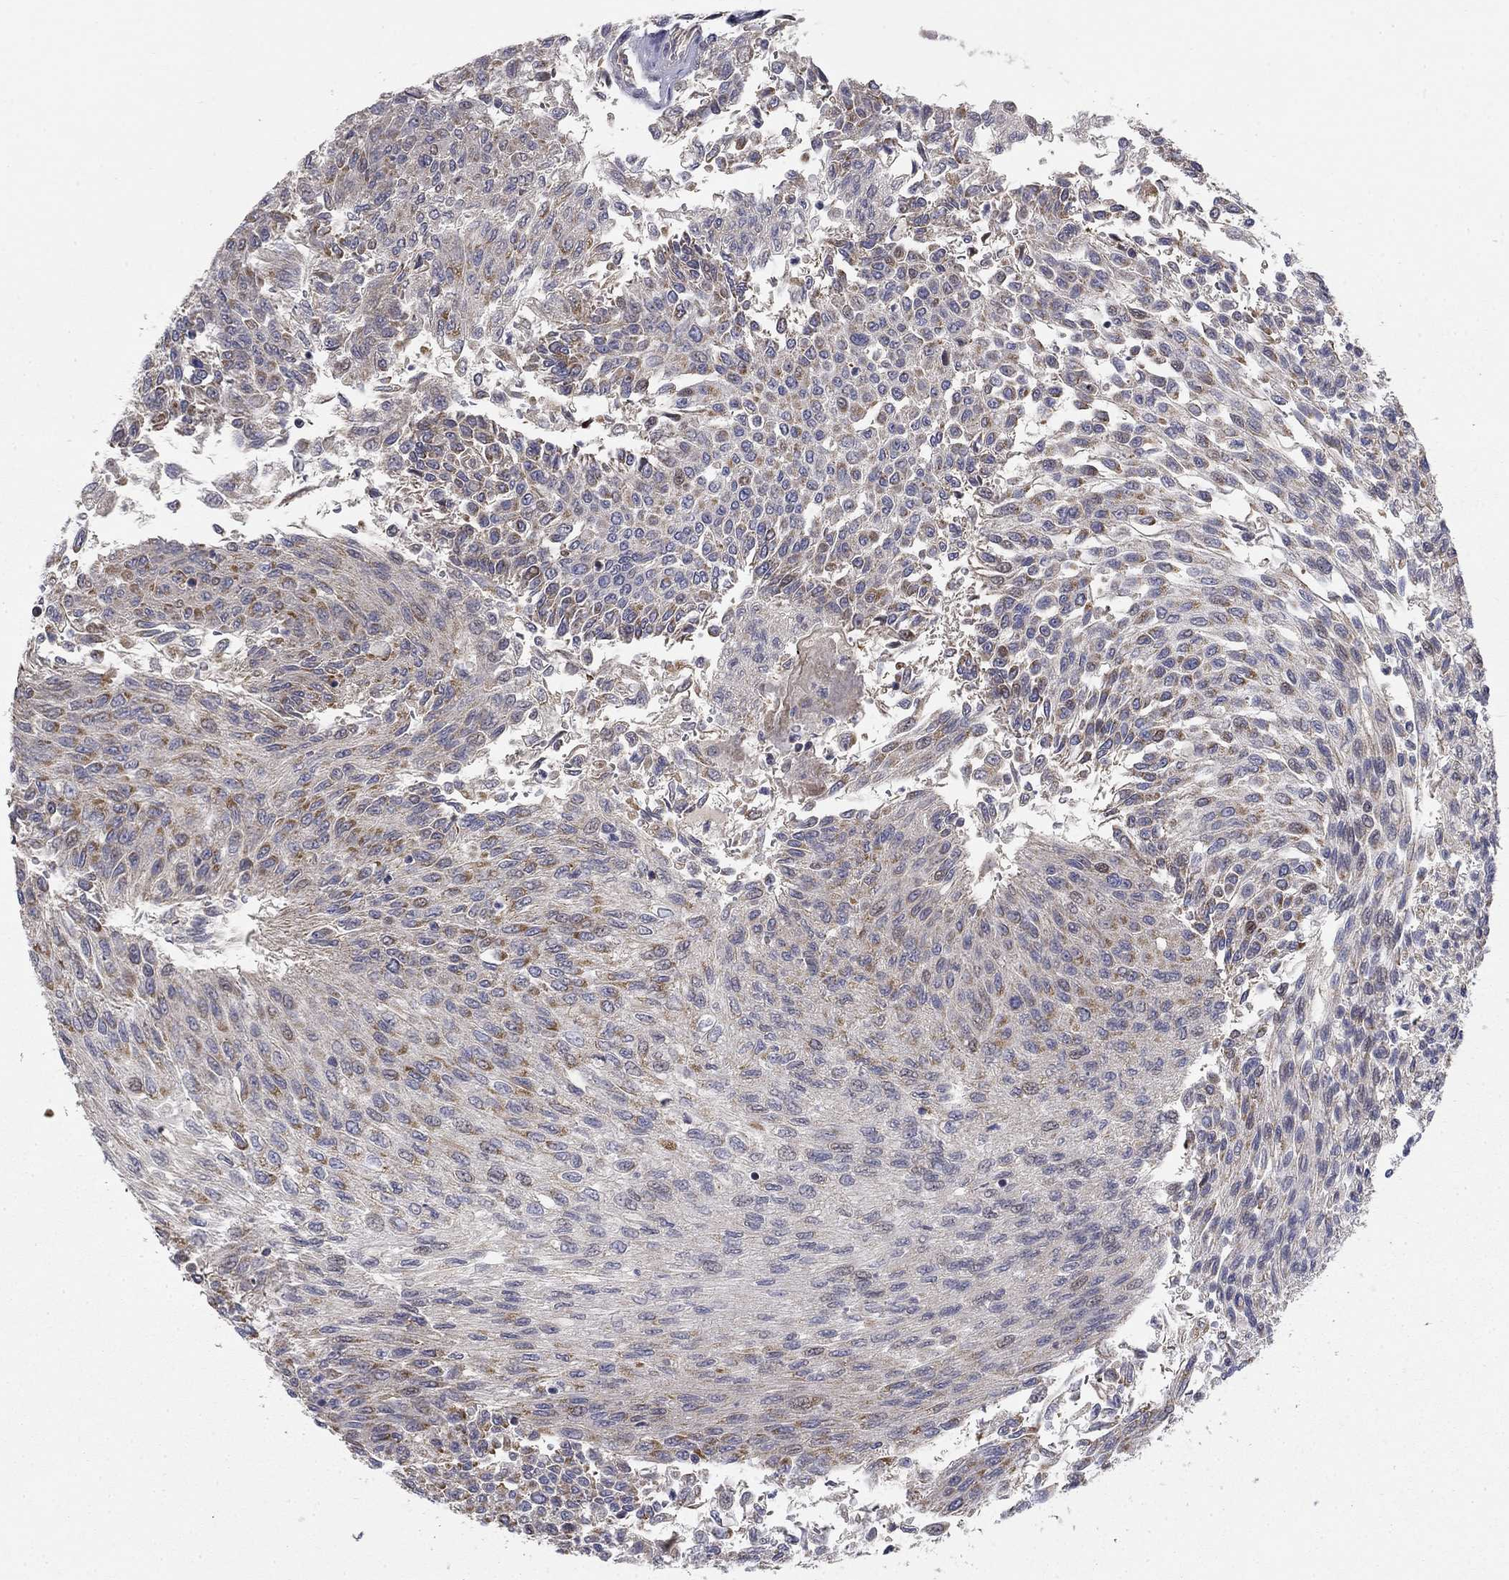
{"staining": {"intensity": "moderate", "quantity": "<25%", "location": "cytoplasmic/membranous"}, "tissue": "urothelial cancer", "cell_type": "Tumor cells", "image_type": "cancer", "snomed": [{"axis": "morphology", "description": "Urothelial carcinoma, Low grade"}, {"axis": "topography", "description": "Urinary bladder"}], "caption": "Low-grade urothelial carcinoma was stained to show a protein in brown. There is low levels of moderate cytoplasmic/membranous staining in about <25% of tumor cells.", "gene": "MMAA", "patient": {"sex": "male", "age": 78}}